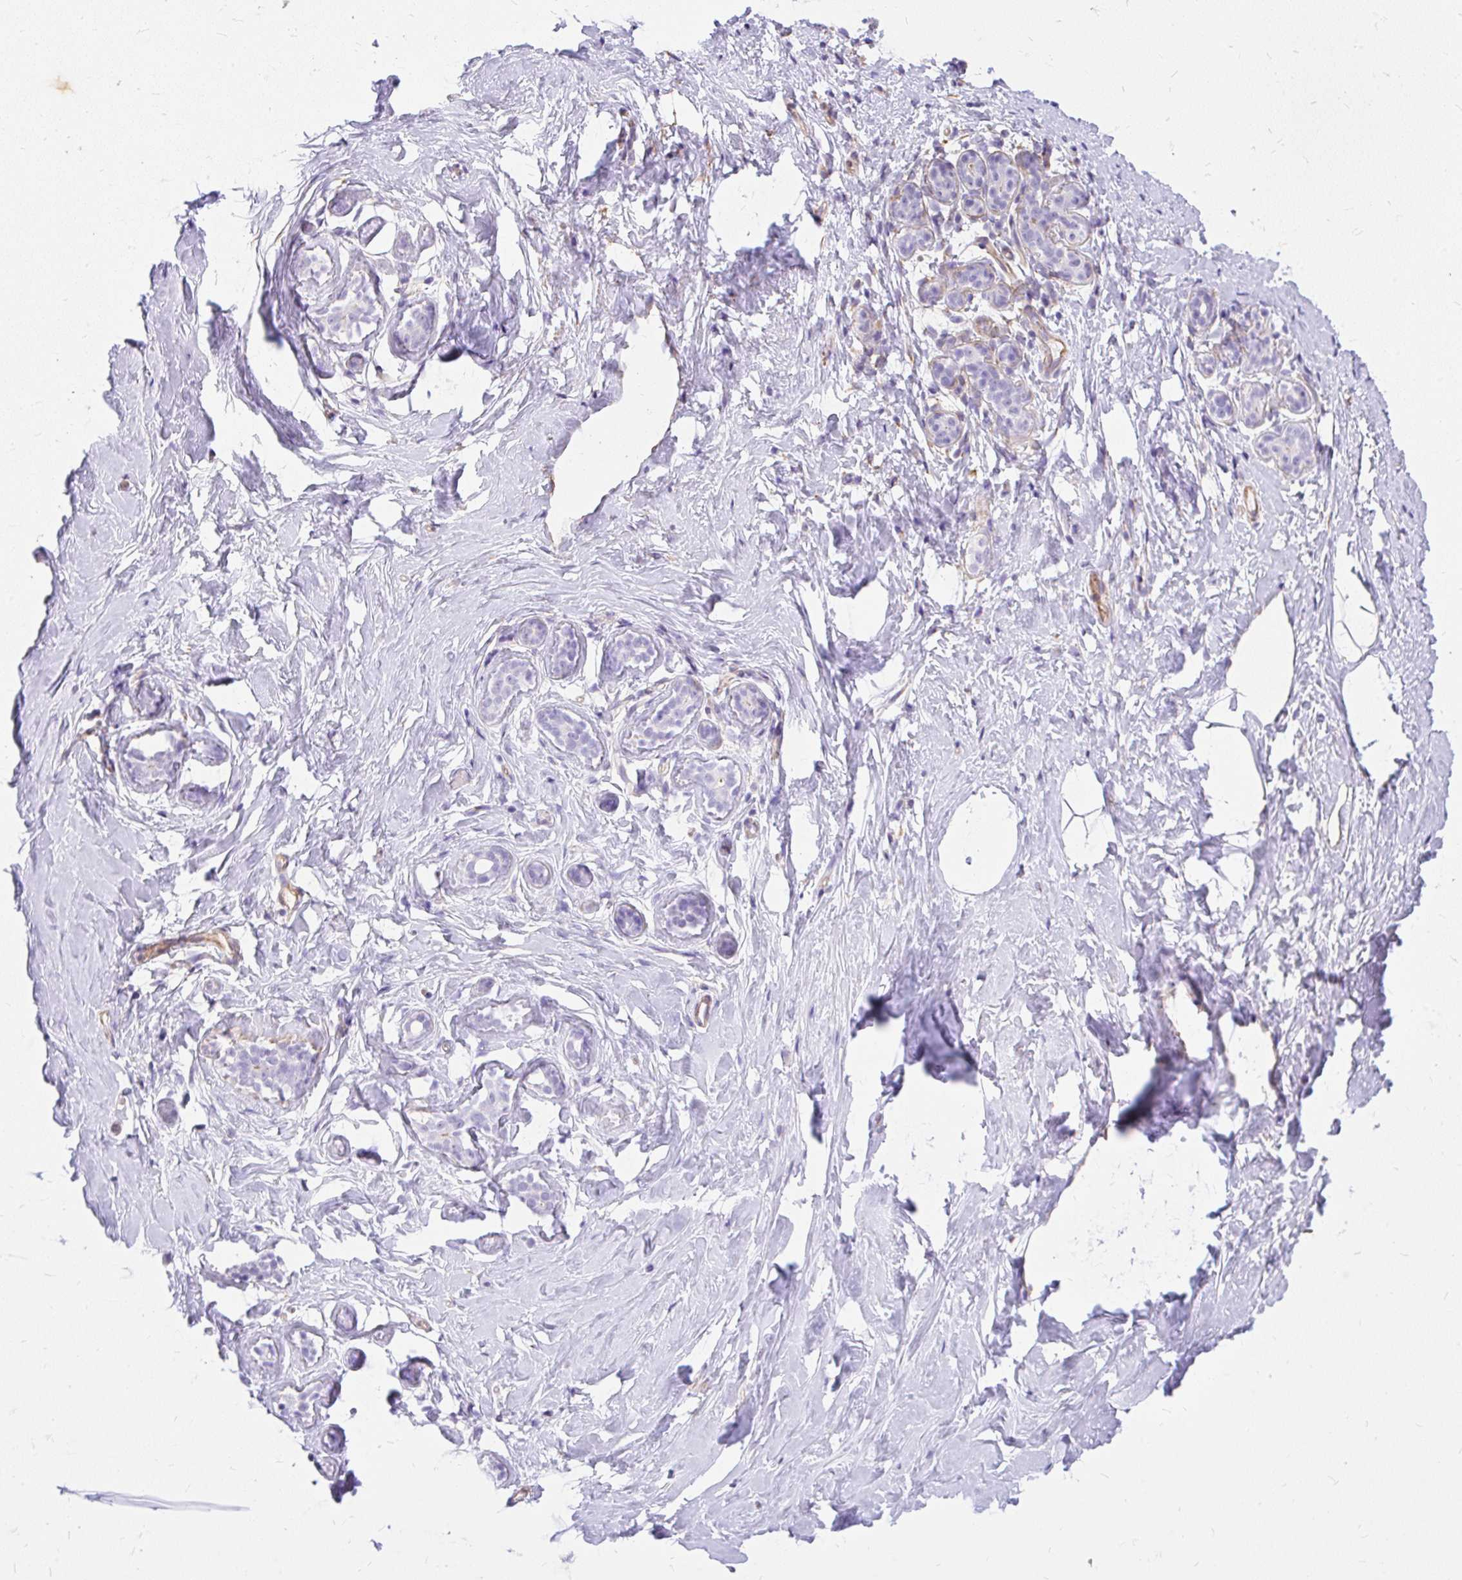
{"staining": {"intensity": "negative", "quantity": "none", "location": "none"}, "tissue": "breast", "cell_type": "Adipocytes", "image_type": "normal", "snomed": [{"axis": "morphology", "description": "Normal tissue, NOS"}, {"axis": "topography", "description": "Breast"}], "caption": "IHC micrograph of benign breast stained for a protein (brown), which displays no positivity in adipocytes.", "gene": "FAM83C", "patient": {"sex": "female", "age": 32}}